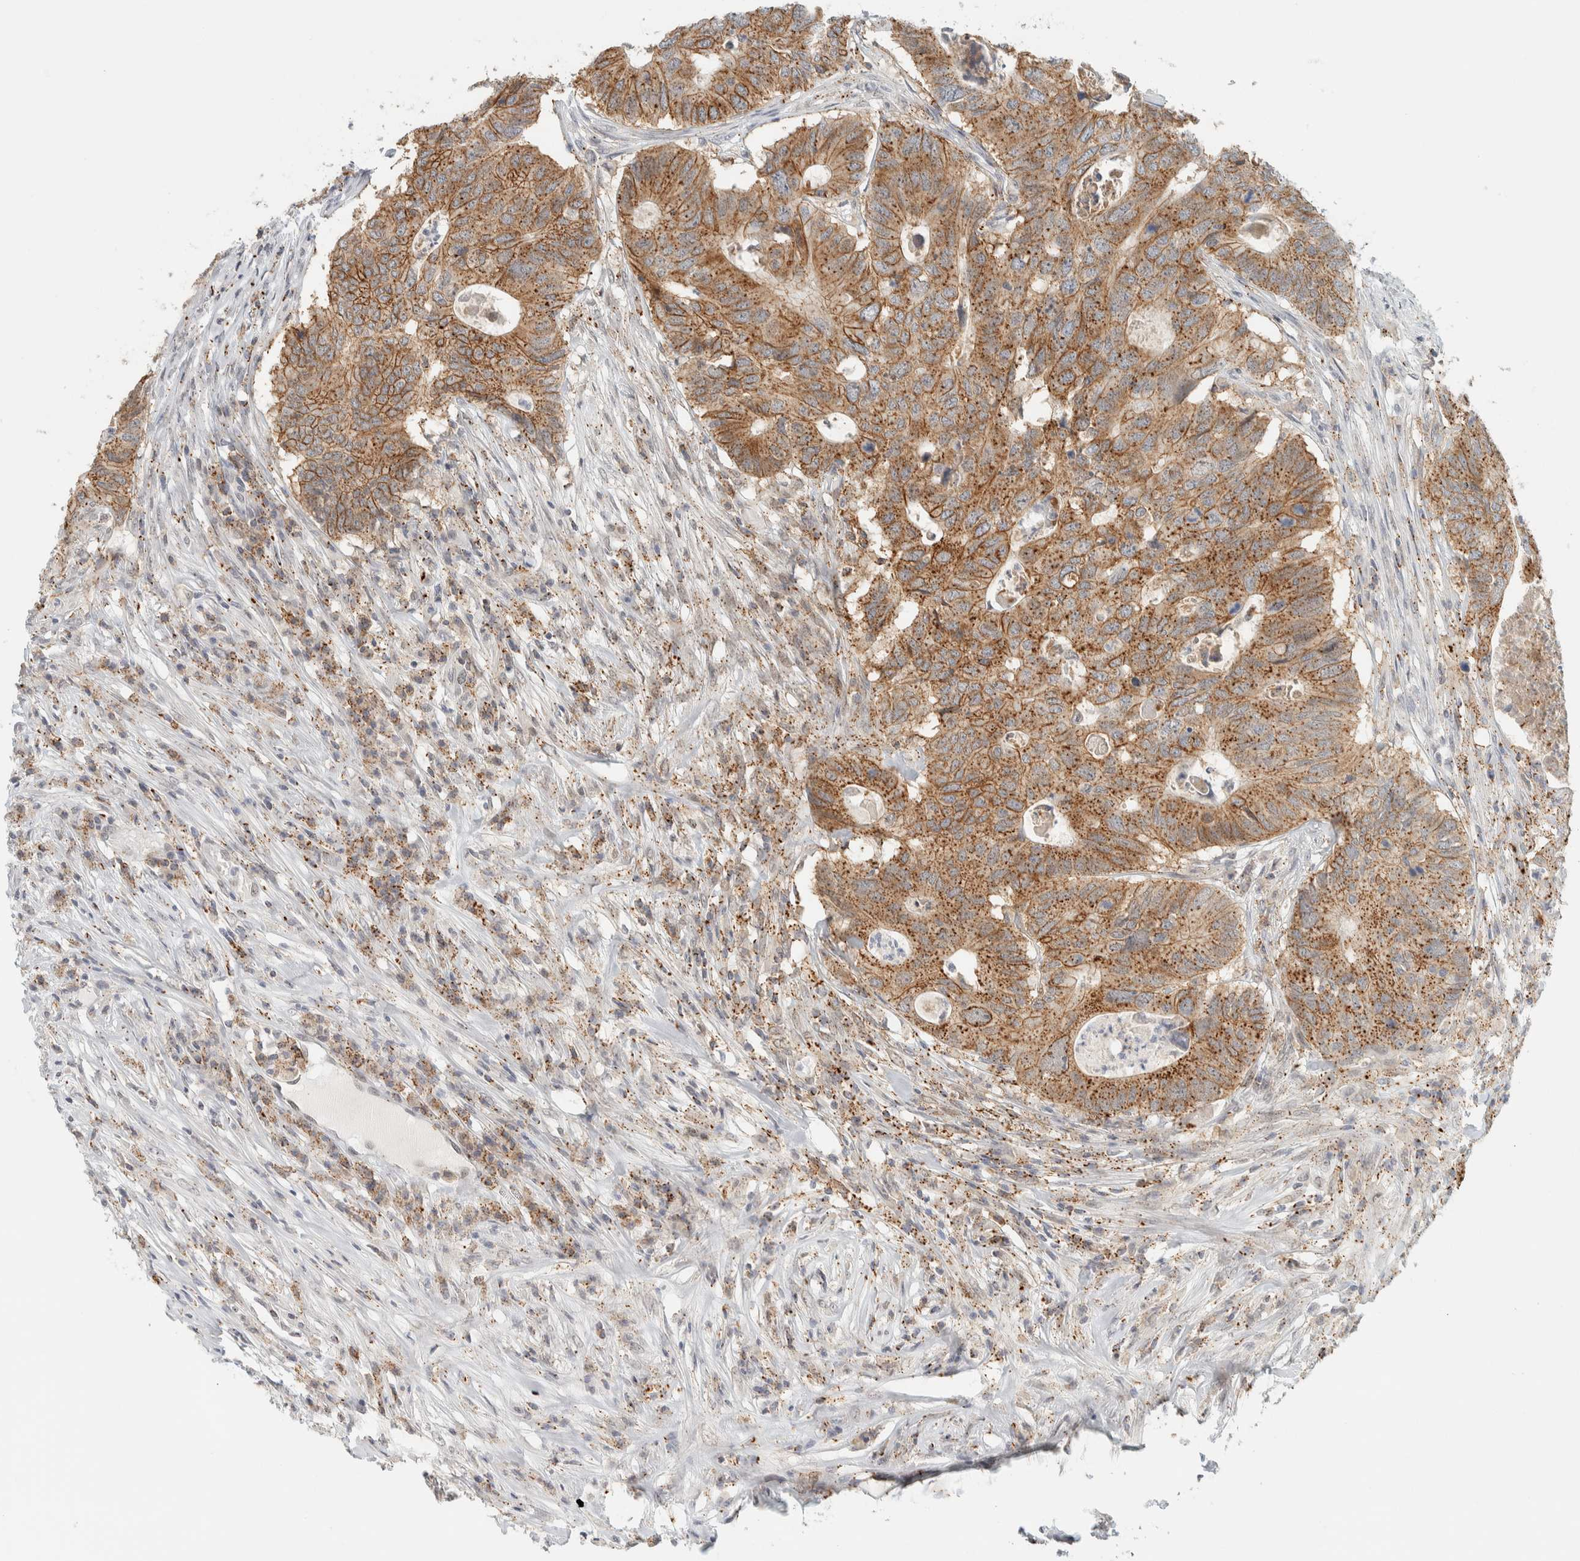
{"staining": {"intensity": "moderate", "quantity": ">75%", "location": "cytoplasmic/membranous"}, "tissue": "colorectal cancer", "cell_type": "Tumor cells", "image_type": "cancer", "snomed": [{"axis": "morphology", "description": "Adenocarcinoma, NOS"}, {"axis": "topography", "description": "Colon"}], "caption": "Protein staining of colorectal adenocarcinoma tissue shows moderate cytoplasmic/membranous expression in about >75% of tumor cells. (DAB (3,3'-diaminobenzidine) = brown stain, brightfield microscopy at high magnification).", "gene": "CDH17", "patient": {"sex": "male", "age": 71}}